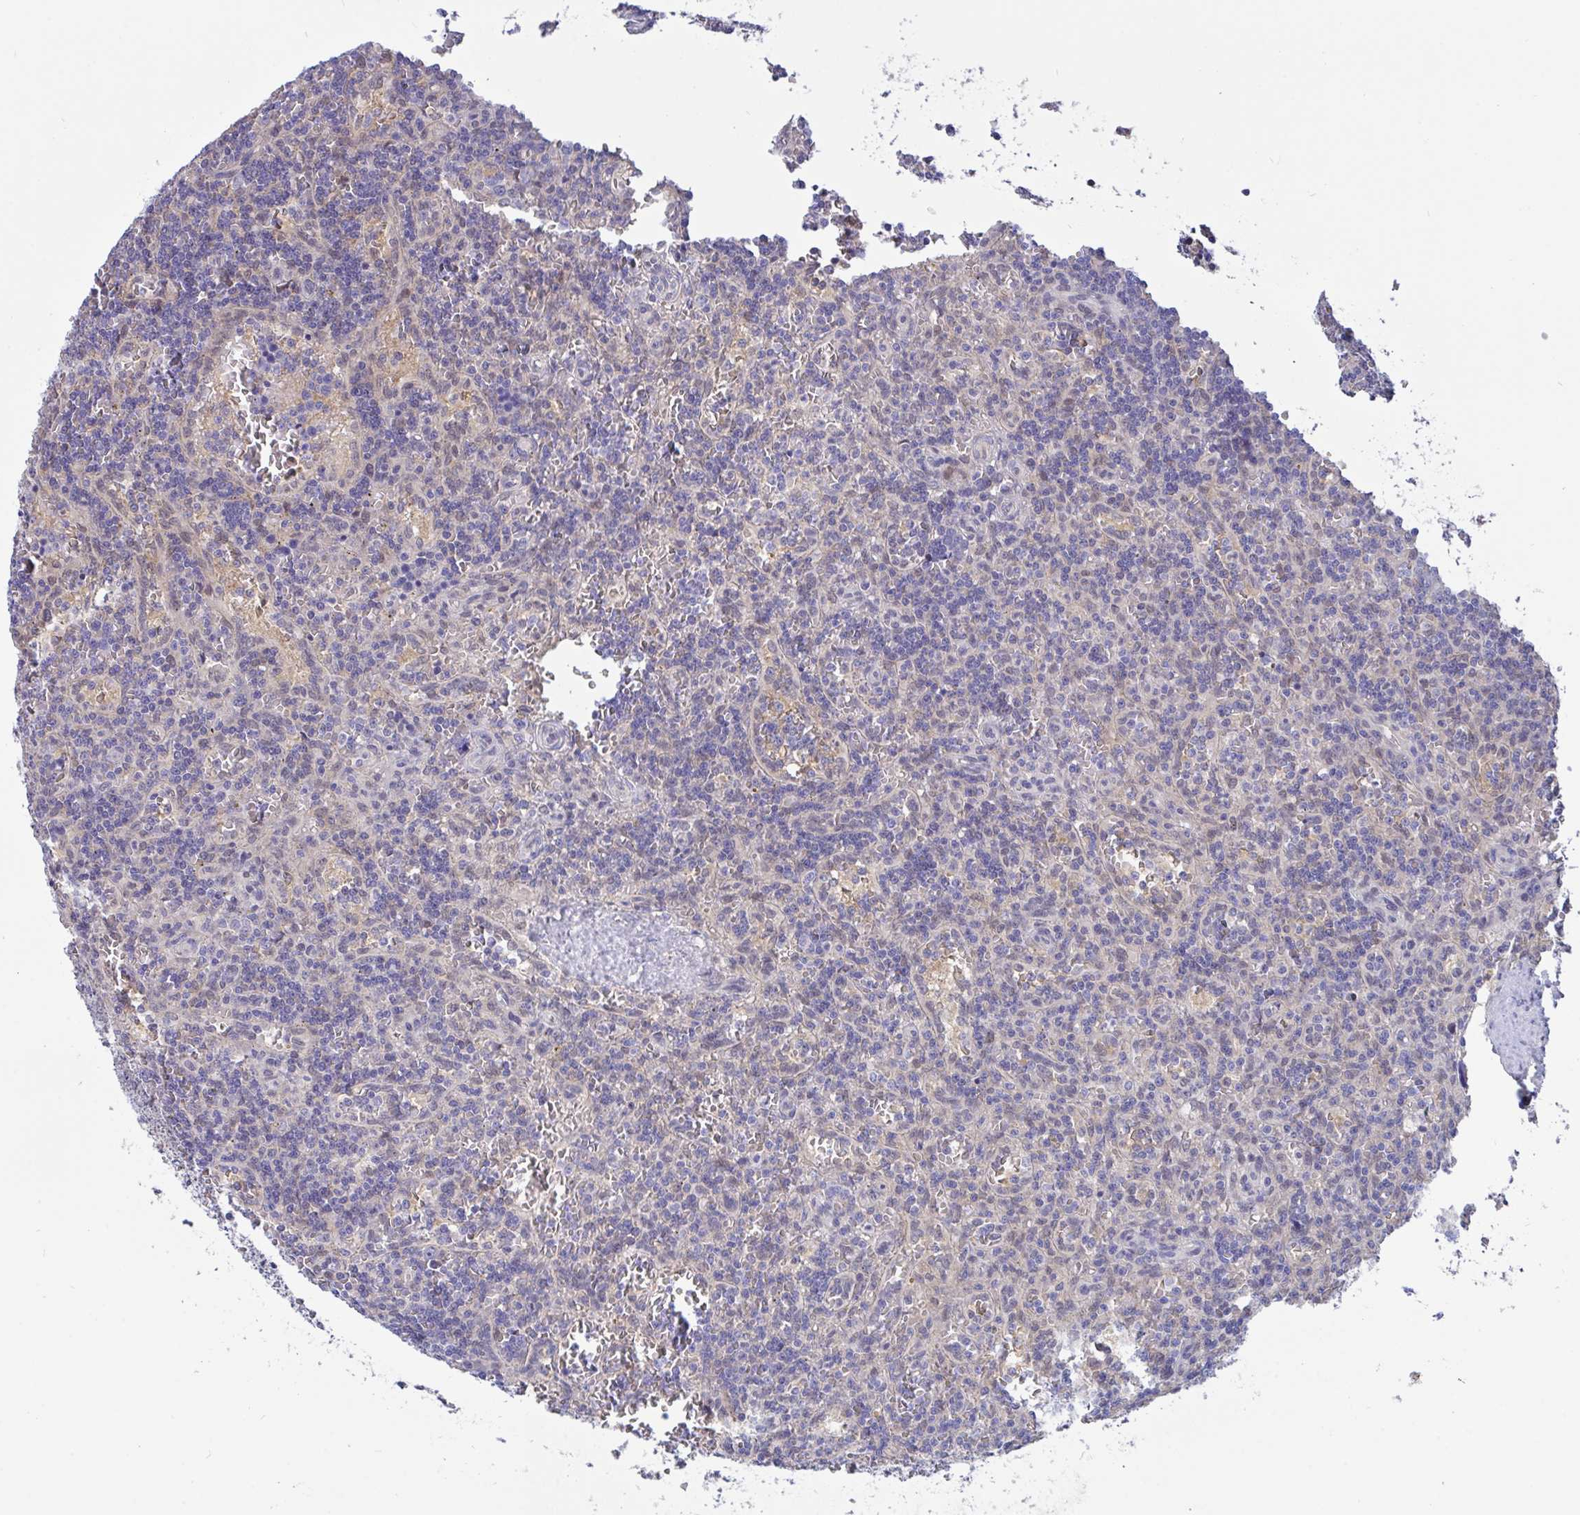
{"staining": {"intensity": "negative", "quantity": "none", "location": "none"}, "tissue": "lymphoma", "cell_type": "Tumor cells", "image_type": "cancer", "snomed": [{"axis": "morphology", "description": "Malignant lymphoma, non-Hodgkin's type, Low grade"}, {"axis": "topography", "description": "Spleen"}], "caption": "Lymphoma was stained to show a protein in brown. There is no significant expression in tumor cells.", "gene": "L3HYPDH", "patient": {"sex": "male", "age": 73}}